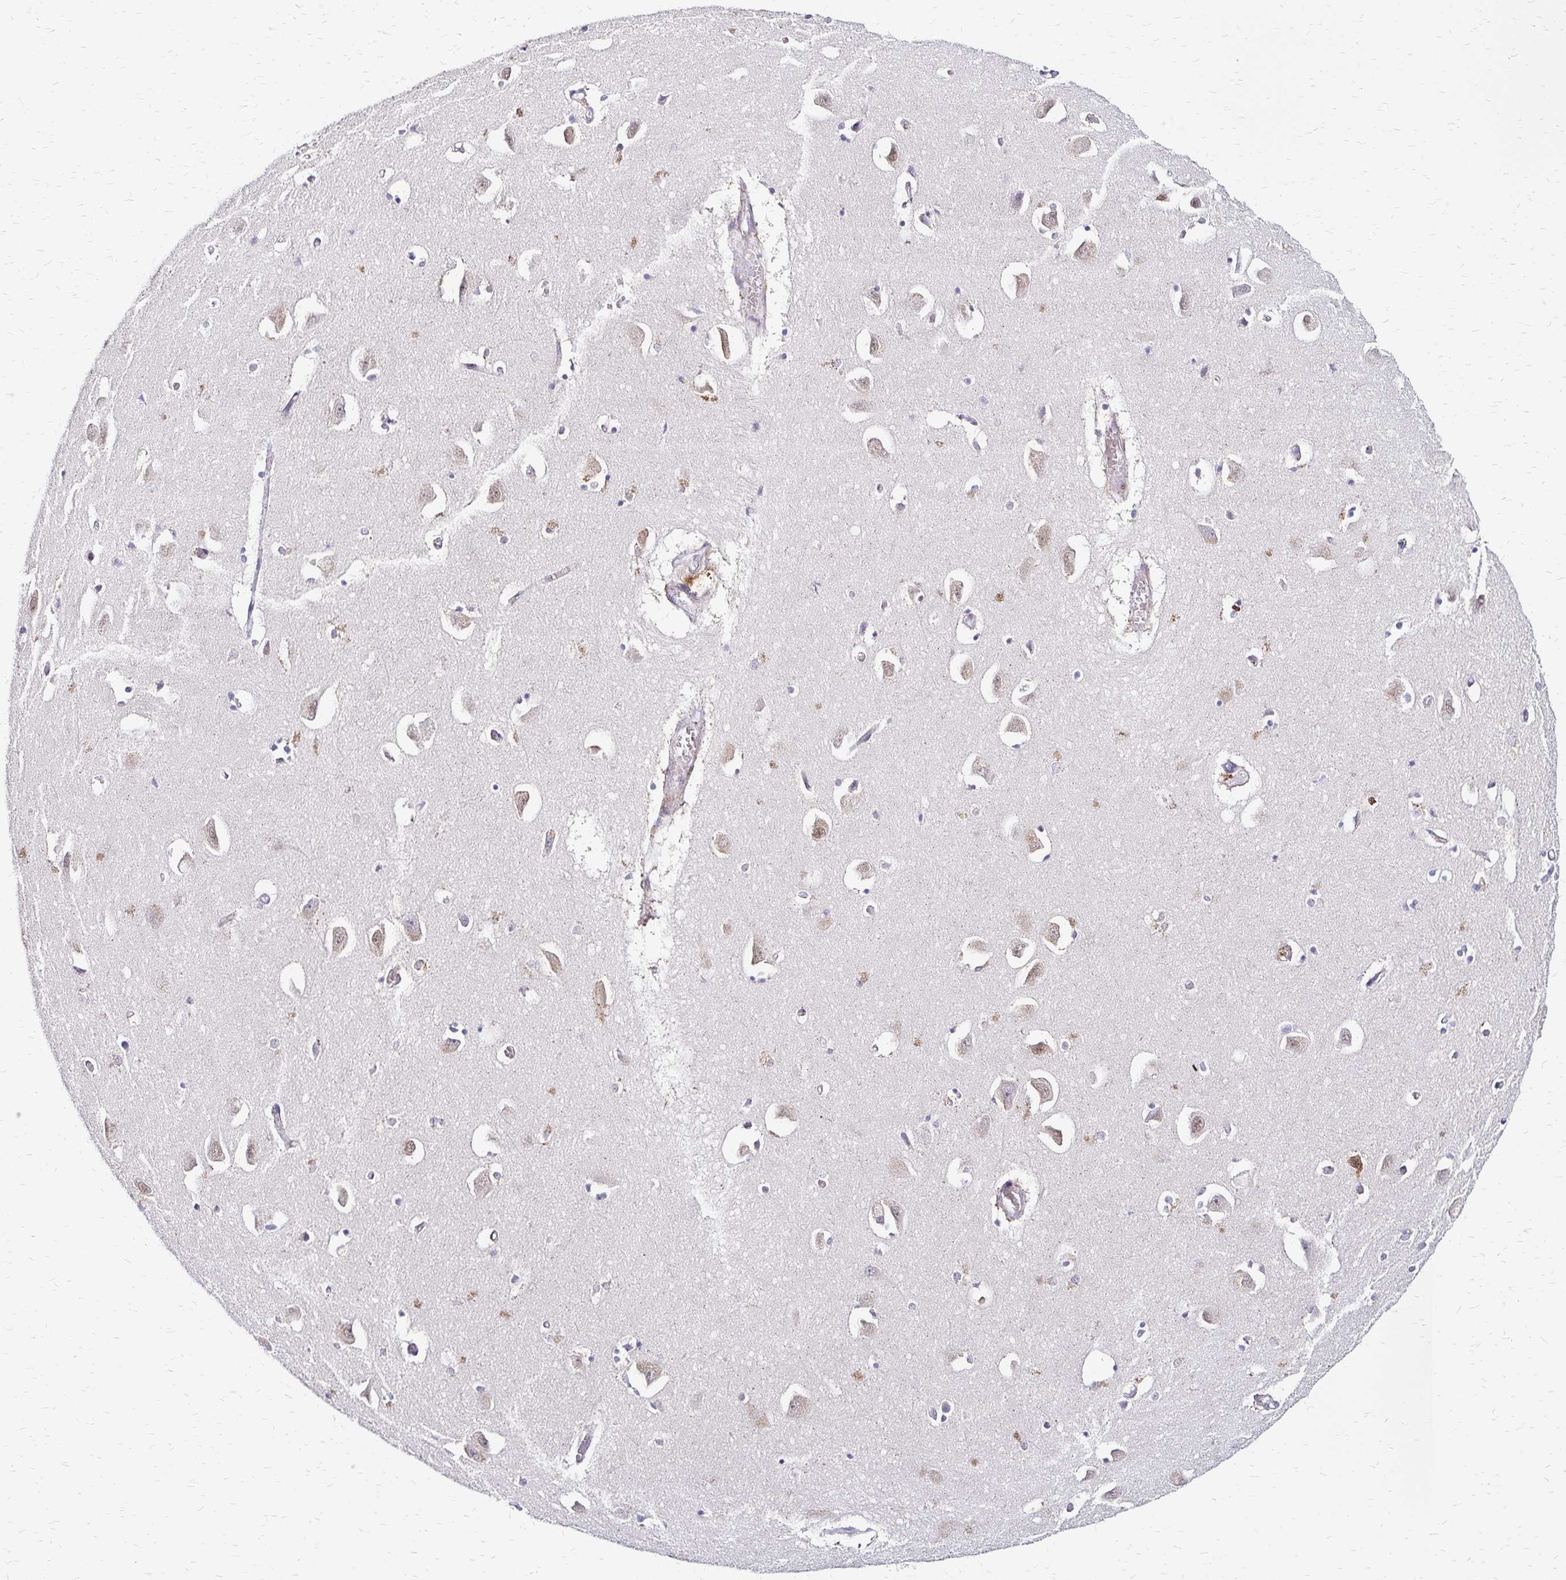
{"staining": {"intensity": "negative", "quantity": "none", "location": "none"}, "tissue": "caudate", "cell_type": "Glial cells", "image_type": "normal", "snomed": [{"axis": "morphology", "description": "Normal tissue, NOS"}, {"axis": "topography", "description": "Lateral ventricle wall"}, {"axis": "topography", "description": "Hippocampus"}], "caption": "This is a image of immunohistochemistry (IHC) staining of unremarkable caudate, which shows no staining in glial cells.", "gene": "IDUA", "patient": {"sex": "female", "age": 63}}